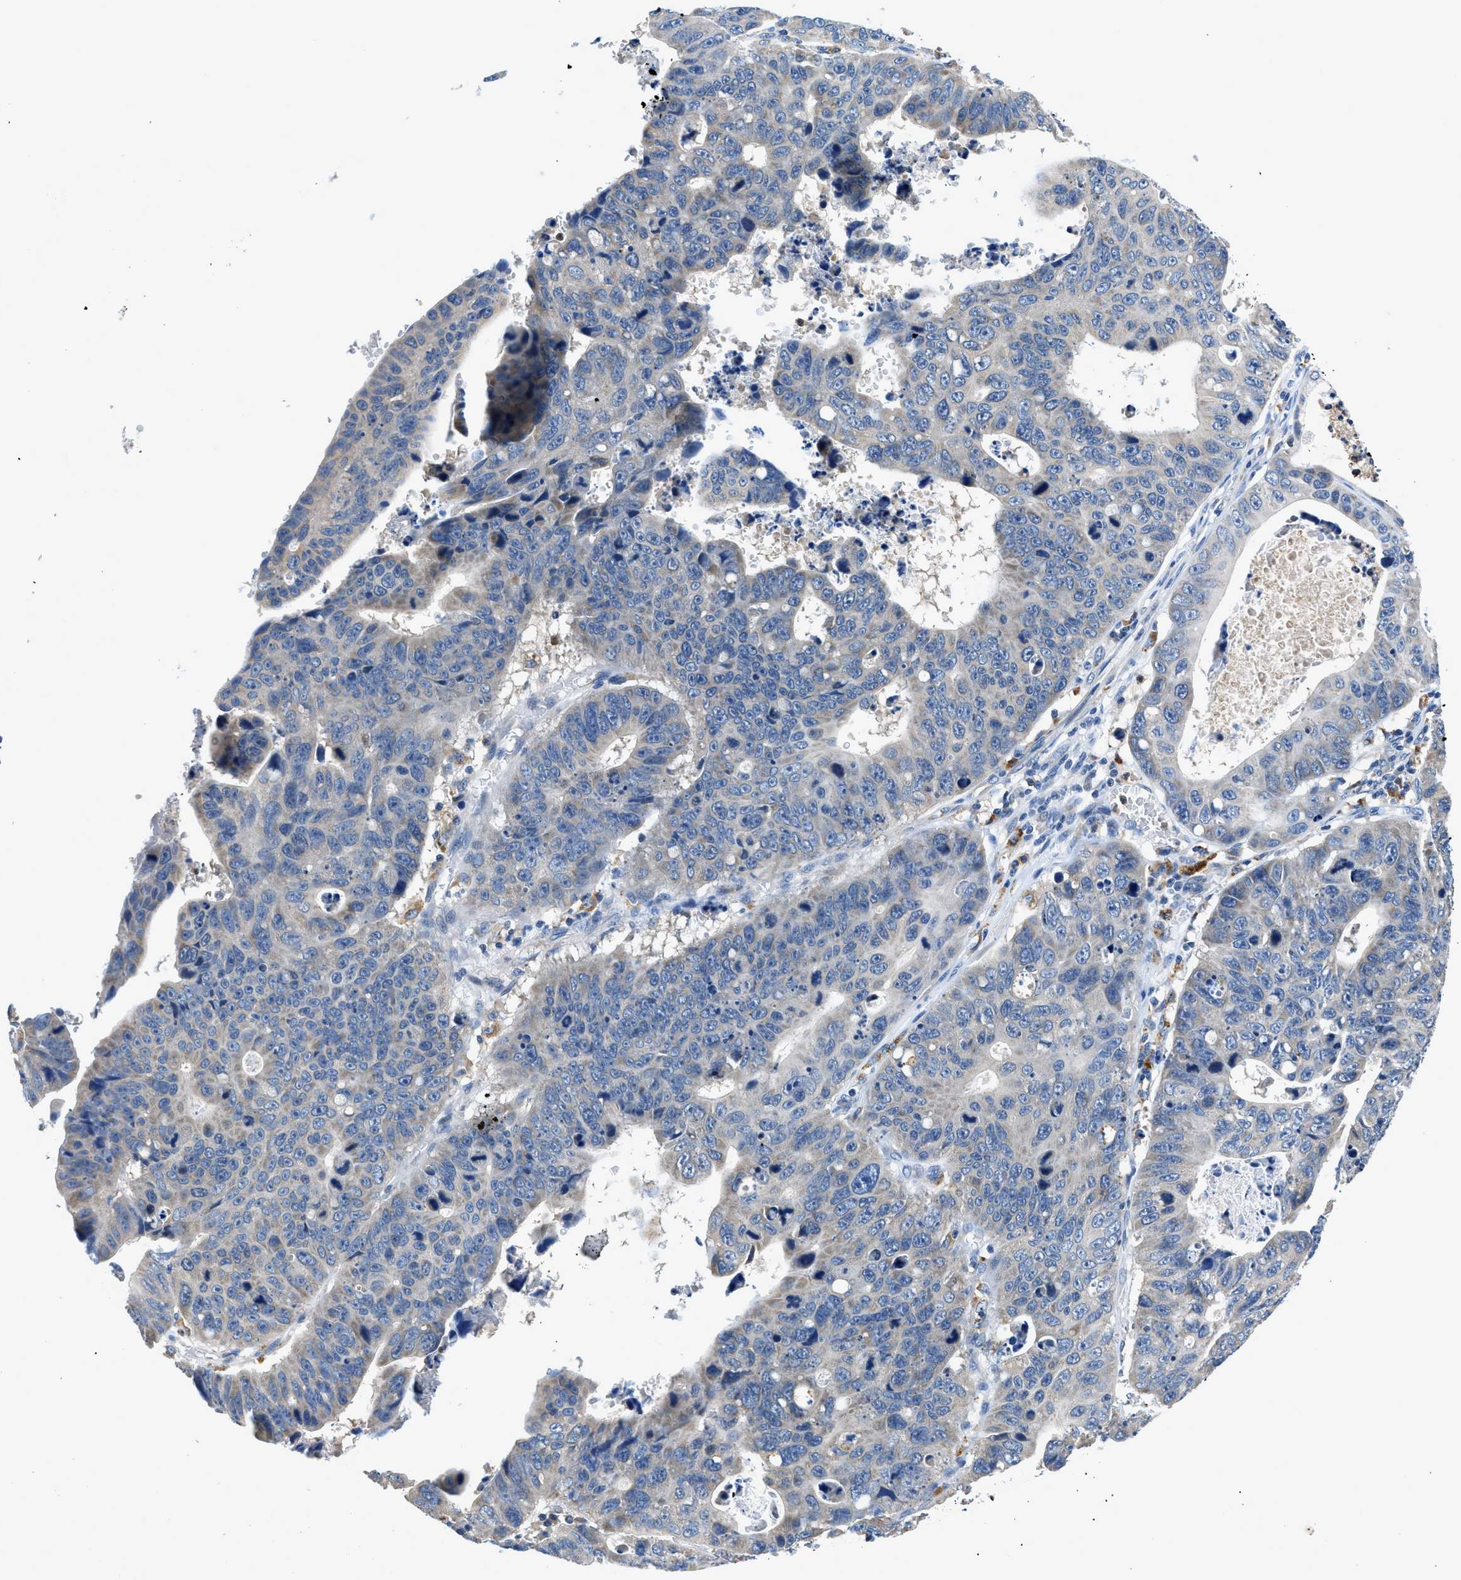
{"staining": {"intensity": "weak", "quantity": "<25%", "location": "cytoplasmic/membranous"}, "tissue": "stomach cancer", "cell_type": "Tumor cells", "image_type": "cancer", "snomed": [{"axis": "morphology", "description": "Adenocarcinoma, NOS"}, {"axis": "topography", "description": "Stomach"}], "caption": "This is a photomicrograph of immunohistochemistry (IHC) staining of stomach cancer, which shows no staining in tumor cells. Nuclei are stained in blue.", "gene": "ADGRE3", "patient": {"sex": "male", "age": 59}}